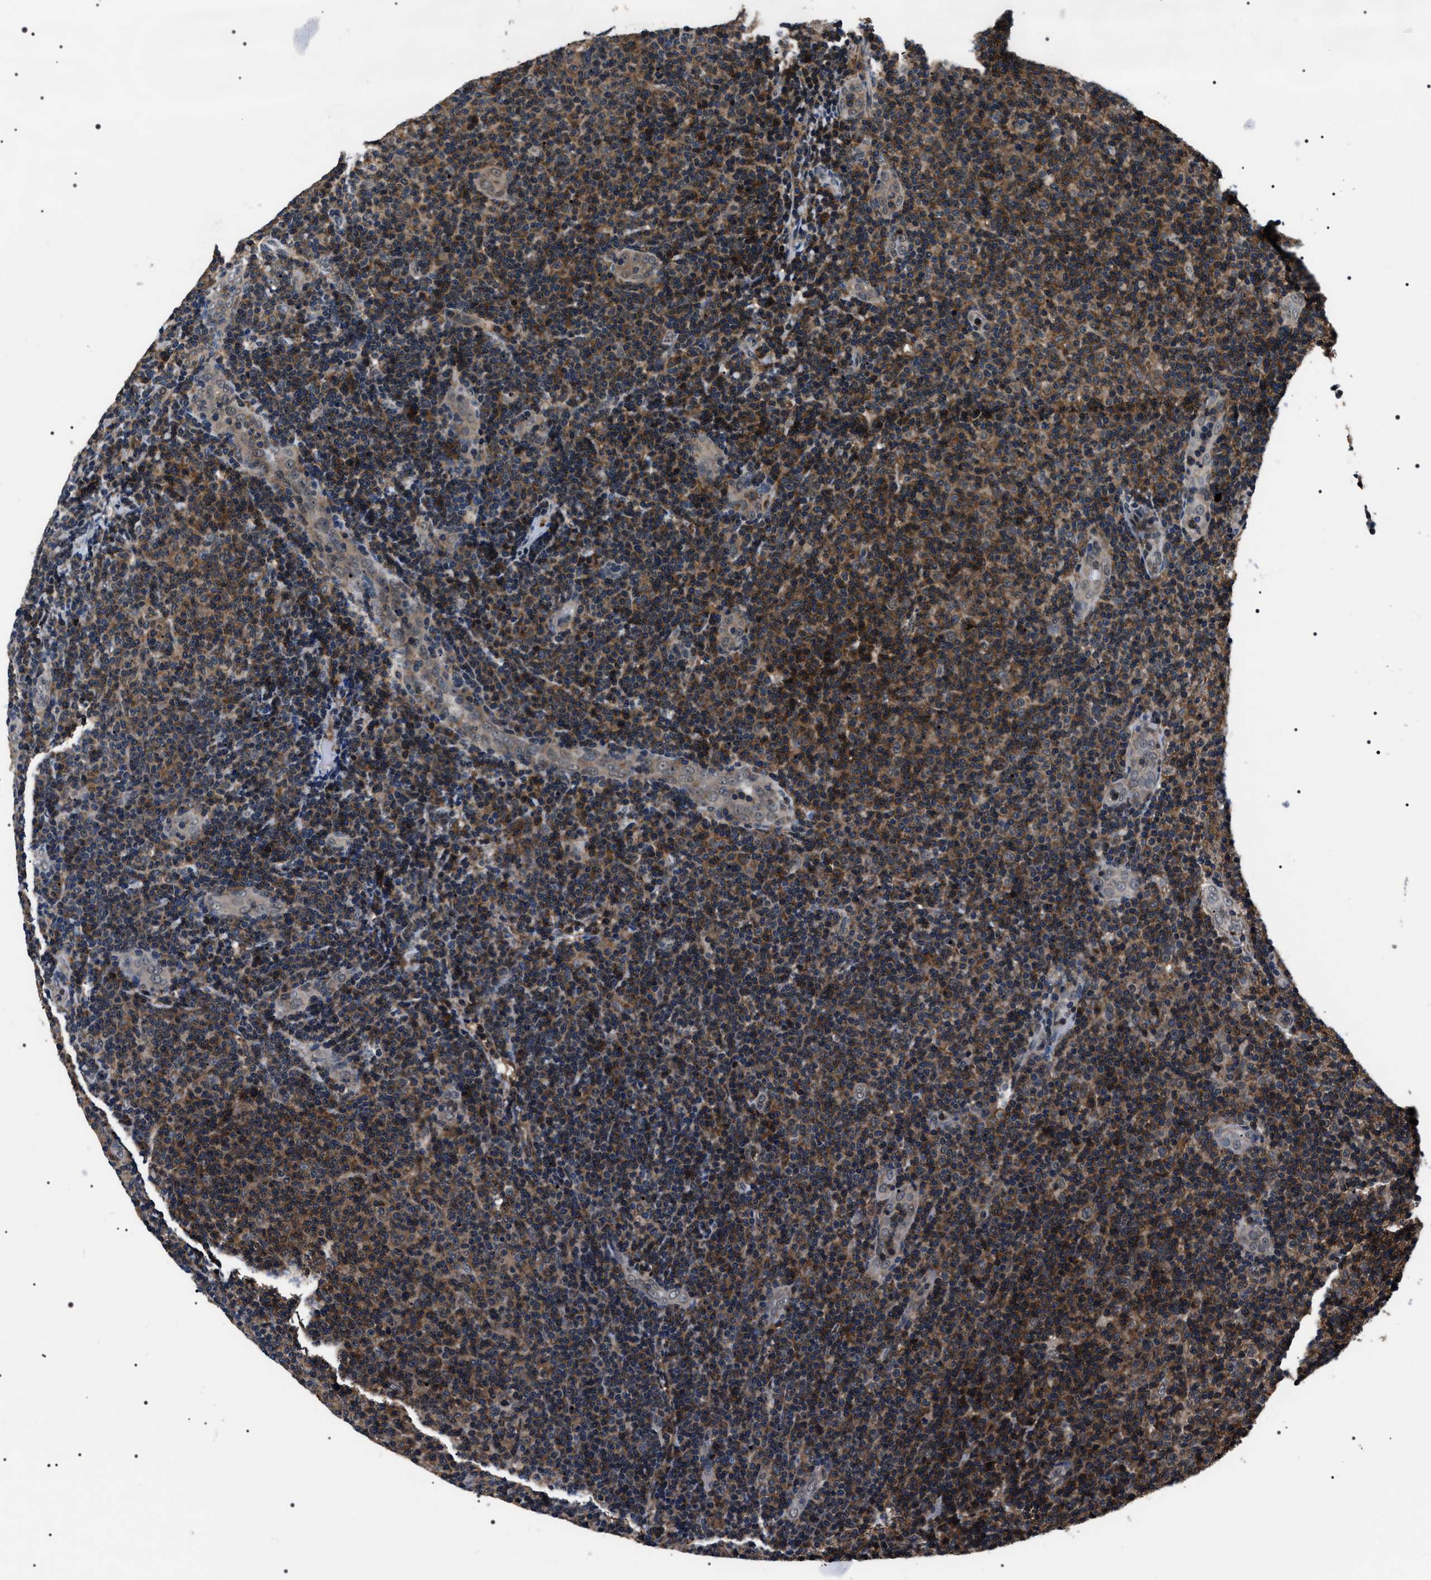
{"staining": {"intensity": "moderate", "quantity": ">75%", "location": "cytoplasmic/membranous"}, "tissue": "lymphoma", "cell_type": "Tumor cells", "image_type": "cancer", "snomed": [{"axis": "morphology", "description": "Malignant lymphoma, non-Hodgkin's type, Low grade"}, {"axis": "topography", "description": "Lymph node"}], "caption": "Immunohistochemistry histopathology image of human malignant lymphoma, non-Hodgkin's type (low-grade) stained for a protein (brown), which shows medium levels of moderate cytoplasmic/membranous staining in approximately >75% of tumor cells.", "gene": "SIPA1", "patient": {"sex": "male", "age": 83}}